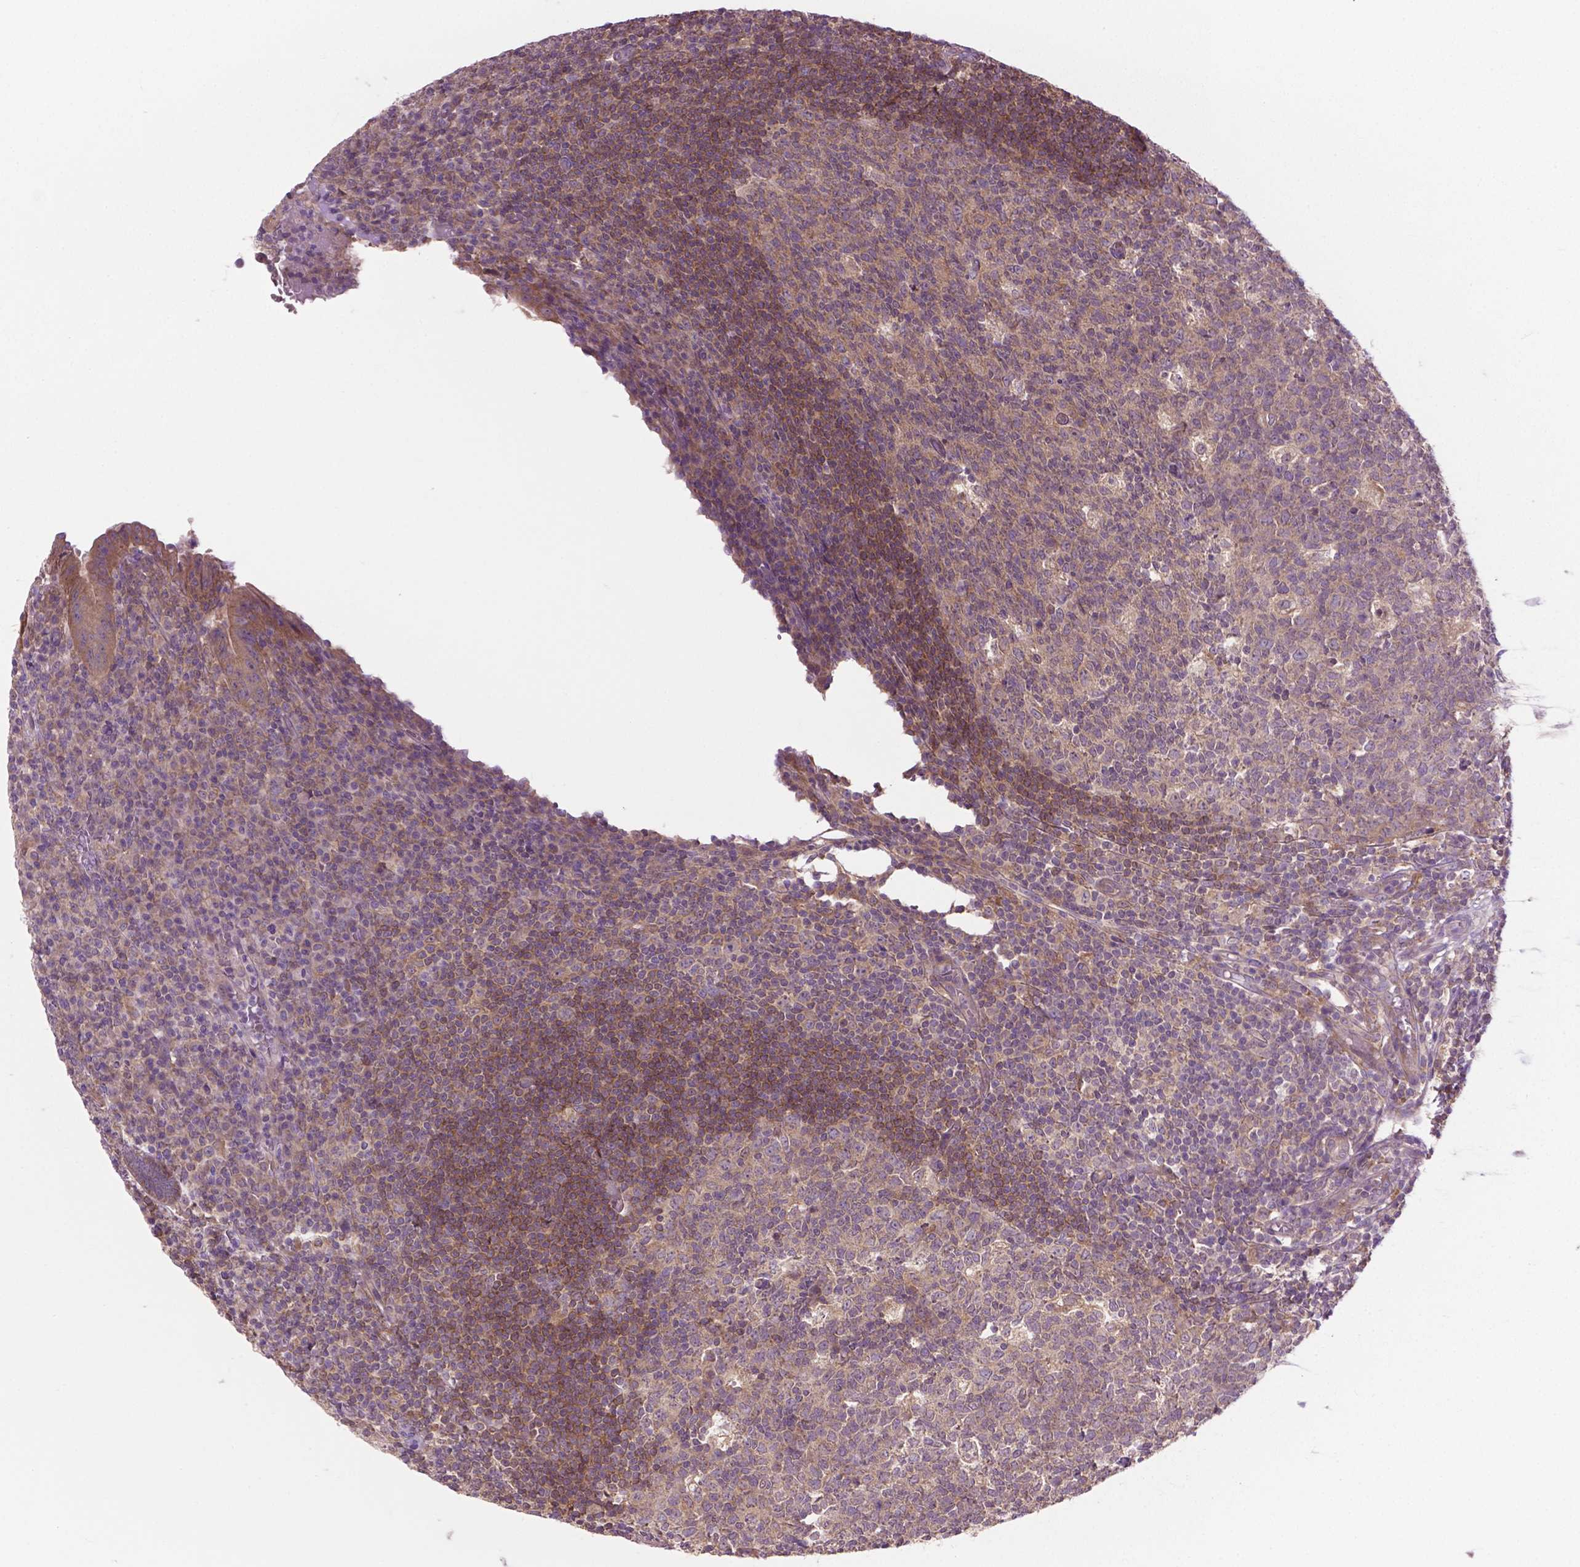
{"staining": {"intensity": "moderate", "quantity": ">75%", "location": "cytoplasmic/membranous"}, "tissue": "appendix", "cell_type": "Glandular cells", "image_type": "normal", "snomed": [{"axis": "morphology", "description": "Normal tissue, NOS"}, {"axis": "topography", "description": "Appendix"}], "caption": "Approximately >75% of glandular cells in benign appendix demonstrate moderate cytoplasmic/membranous protein expression as visualized by brown immunohistochemical staining.", "gene": "MZT1", "patient": {"sex": "male", "age": 18}}